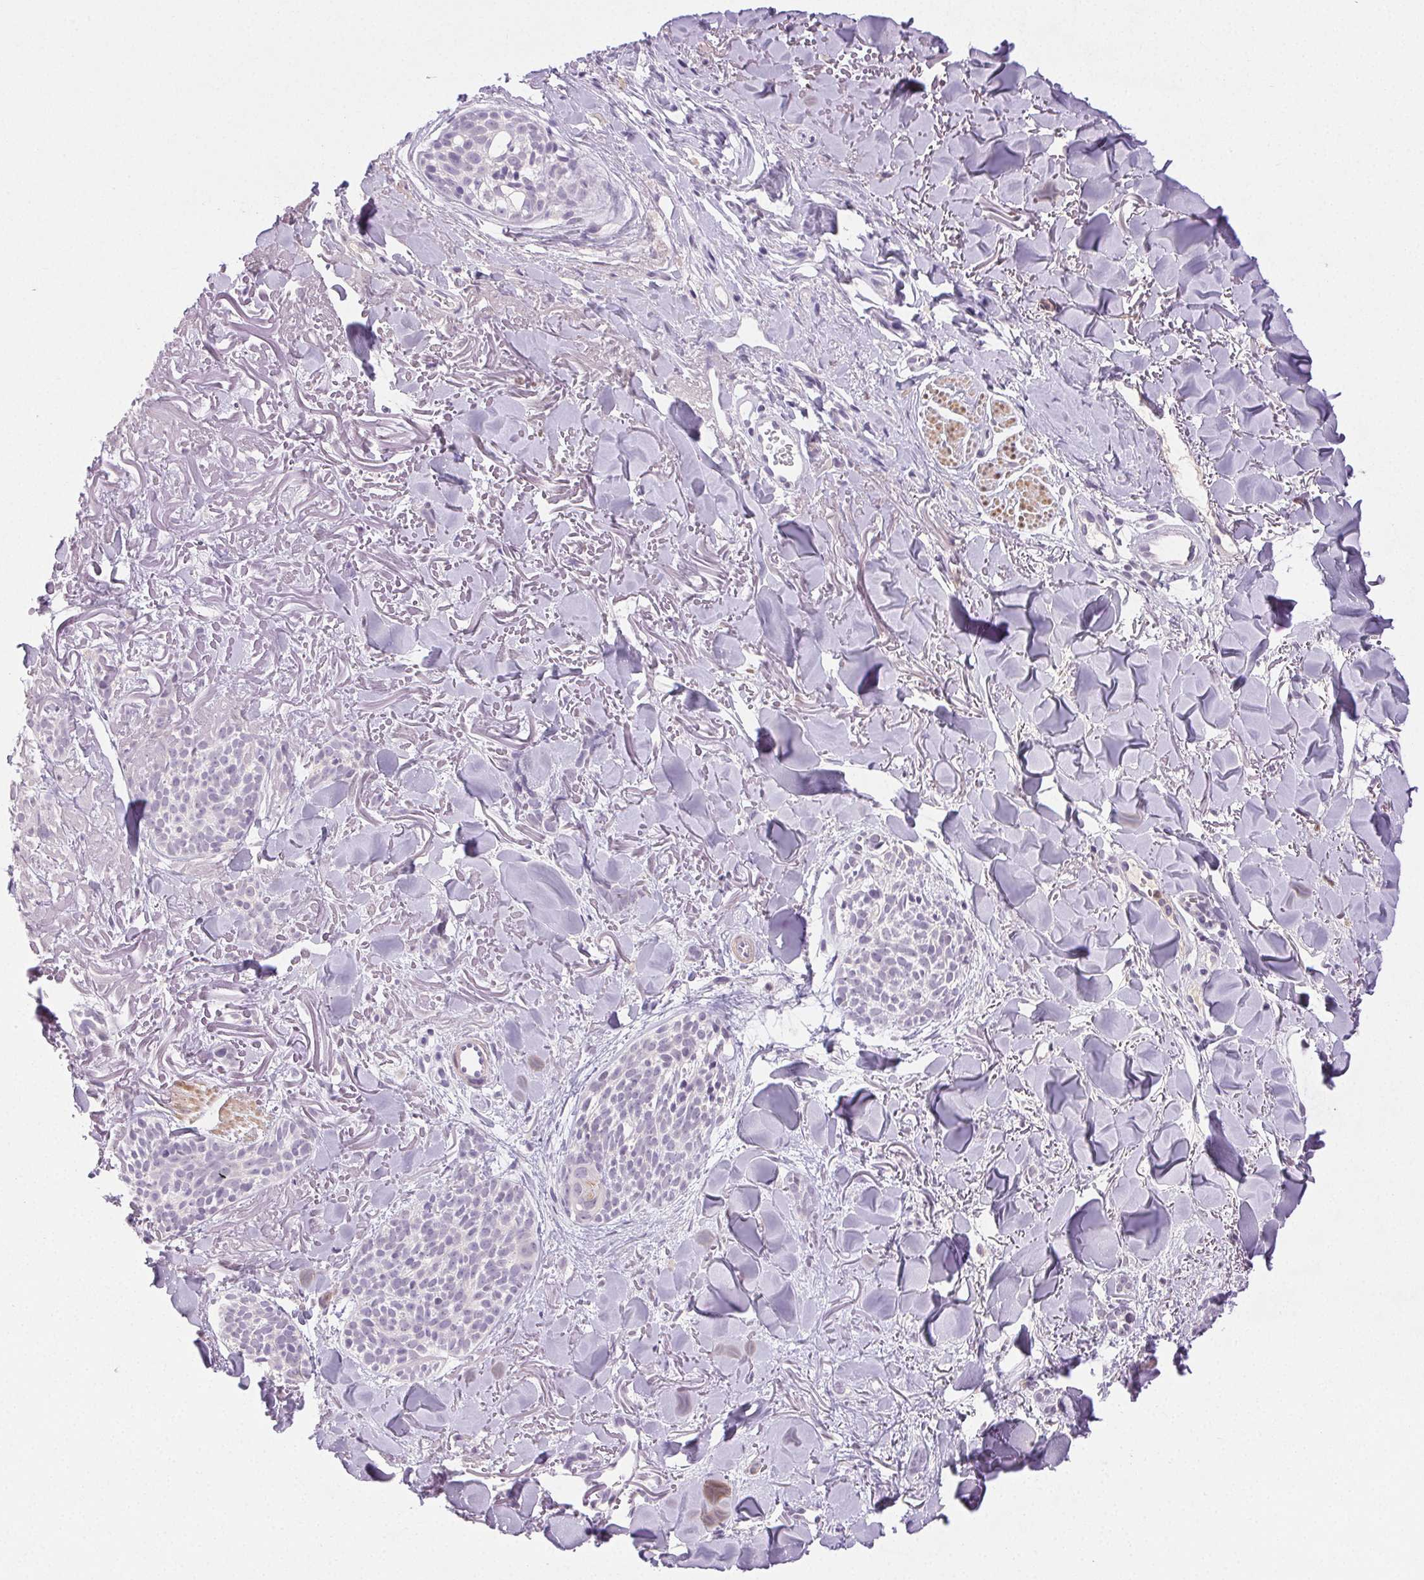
{"staining": {"intensity": "negative", "quantity": "none", "location": "none"}, "tissue": "skin cancer", "cell_type": "Tumor cells", "image_type": "cancer", "snomed": [{"axis": "morphology", "description": "Basal cell carcinoma"}, {"axis": "morphology", "description": "BCC, high aggressive"}, {"axis": "topography", "description": "Skin"}], "caption": "Tumor cells show no significant protein positivity in skin basal cell carcinoma.", "gene": "EMX2", "patient": {"sex": "female", "age": 86}}